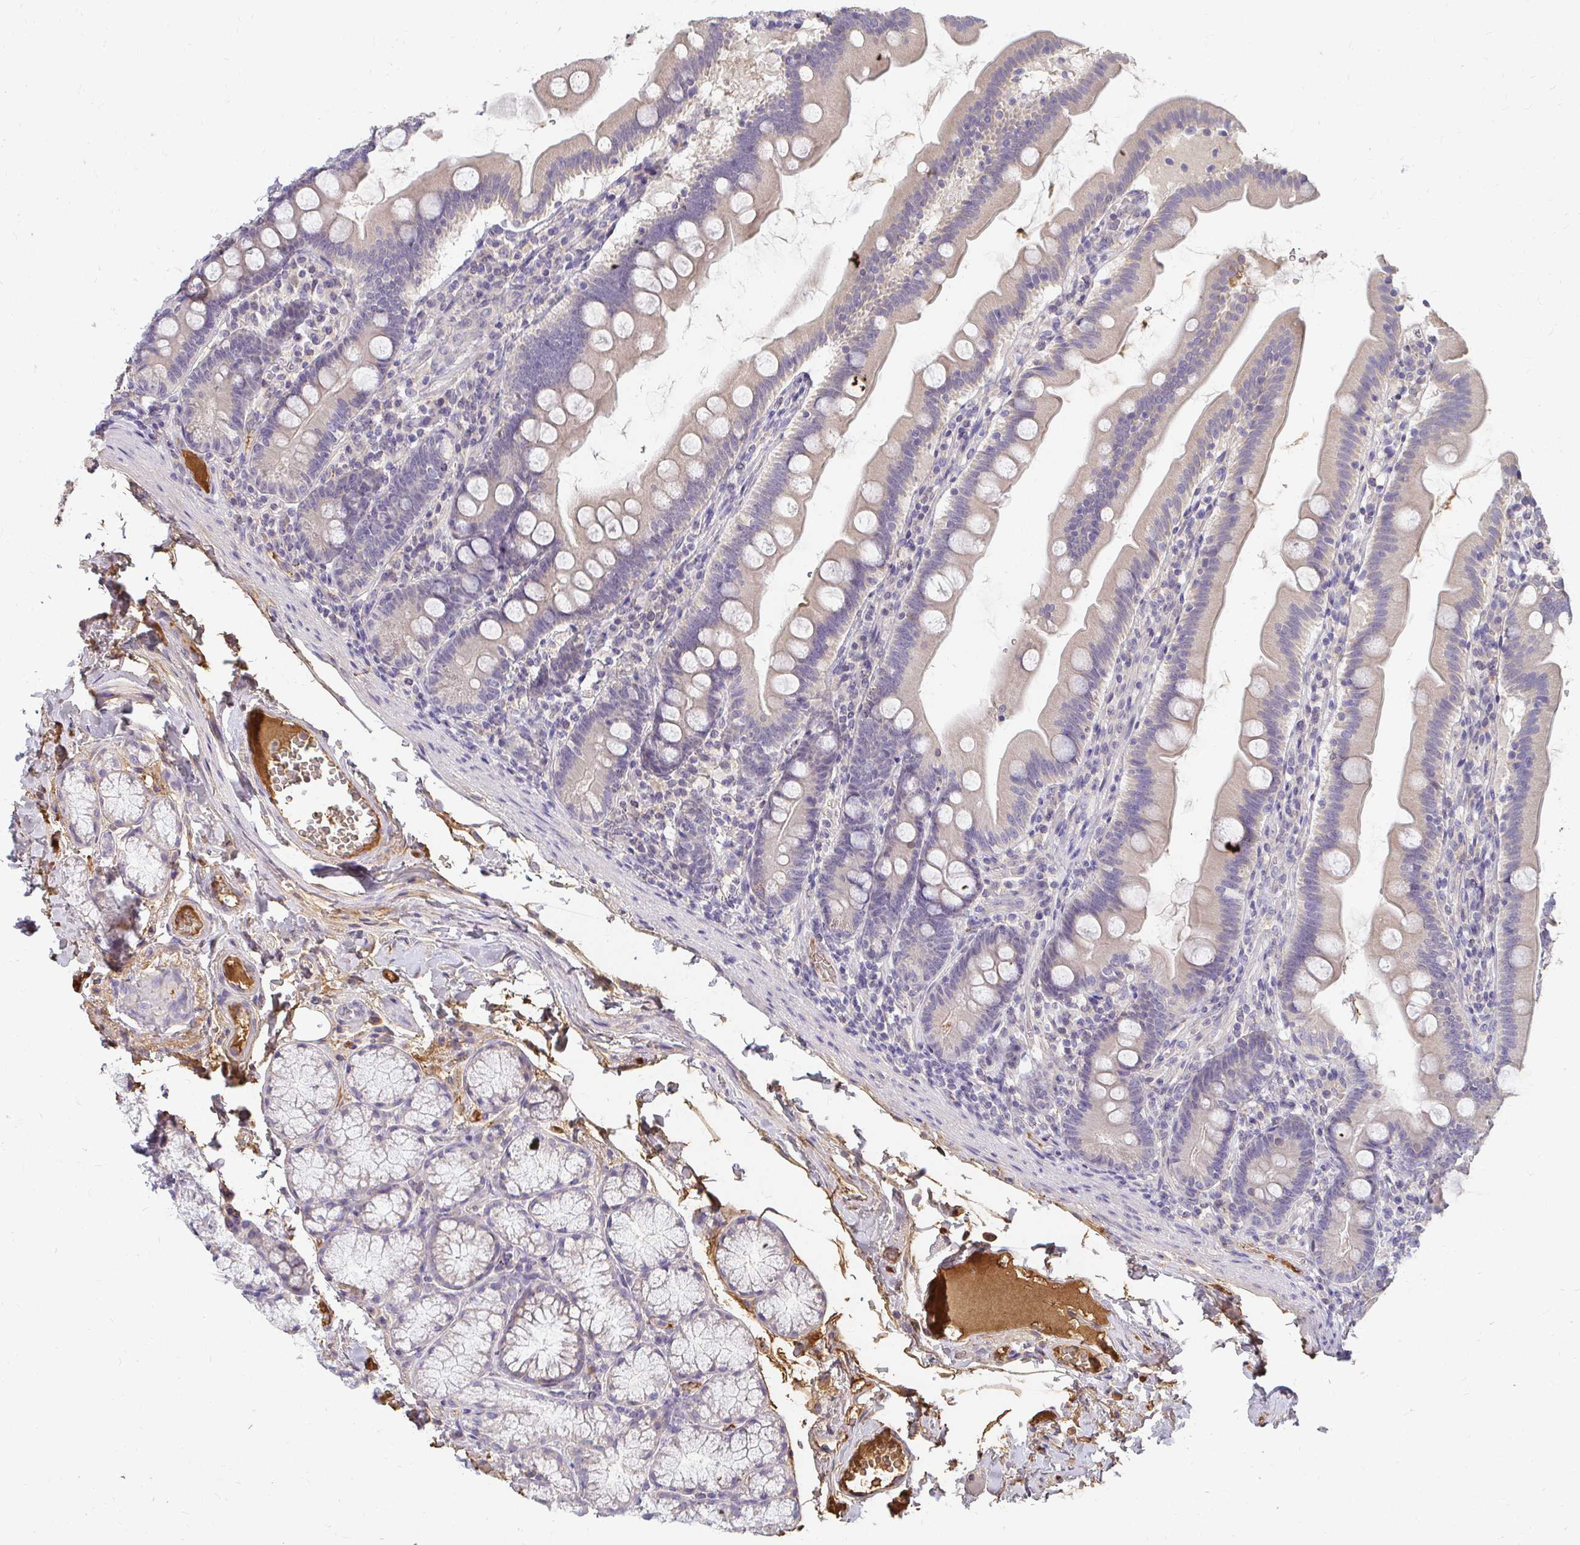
{"staining": {"intensity": "negative", "quantity": "none", "location": "none"}, "tissue": "duodenum", "cell_type": "Glandular cells", "image_type": "normal", "snomed": [{"axis": "morphology", "description": "Normal tissue, NOS"}, {"axis": "topography", "description": "Duodenum"}], "caption": "Immunohistochemistry (IHC) of normal human duodenum exhibits no expression in glandular cells.", "gene": "LOXL4", "patient": {"sex": "female", "age": 67}}